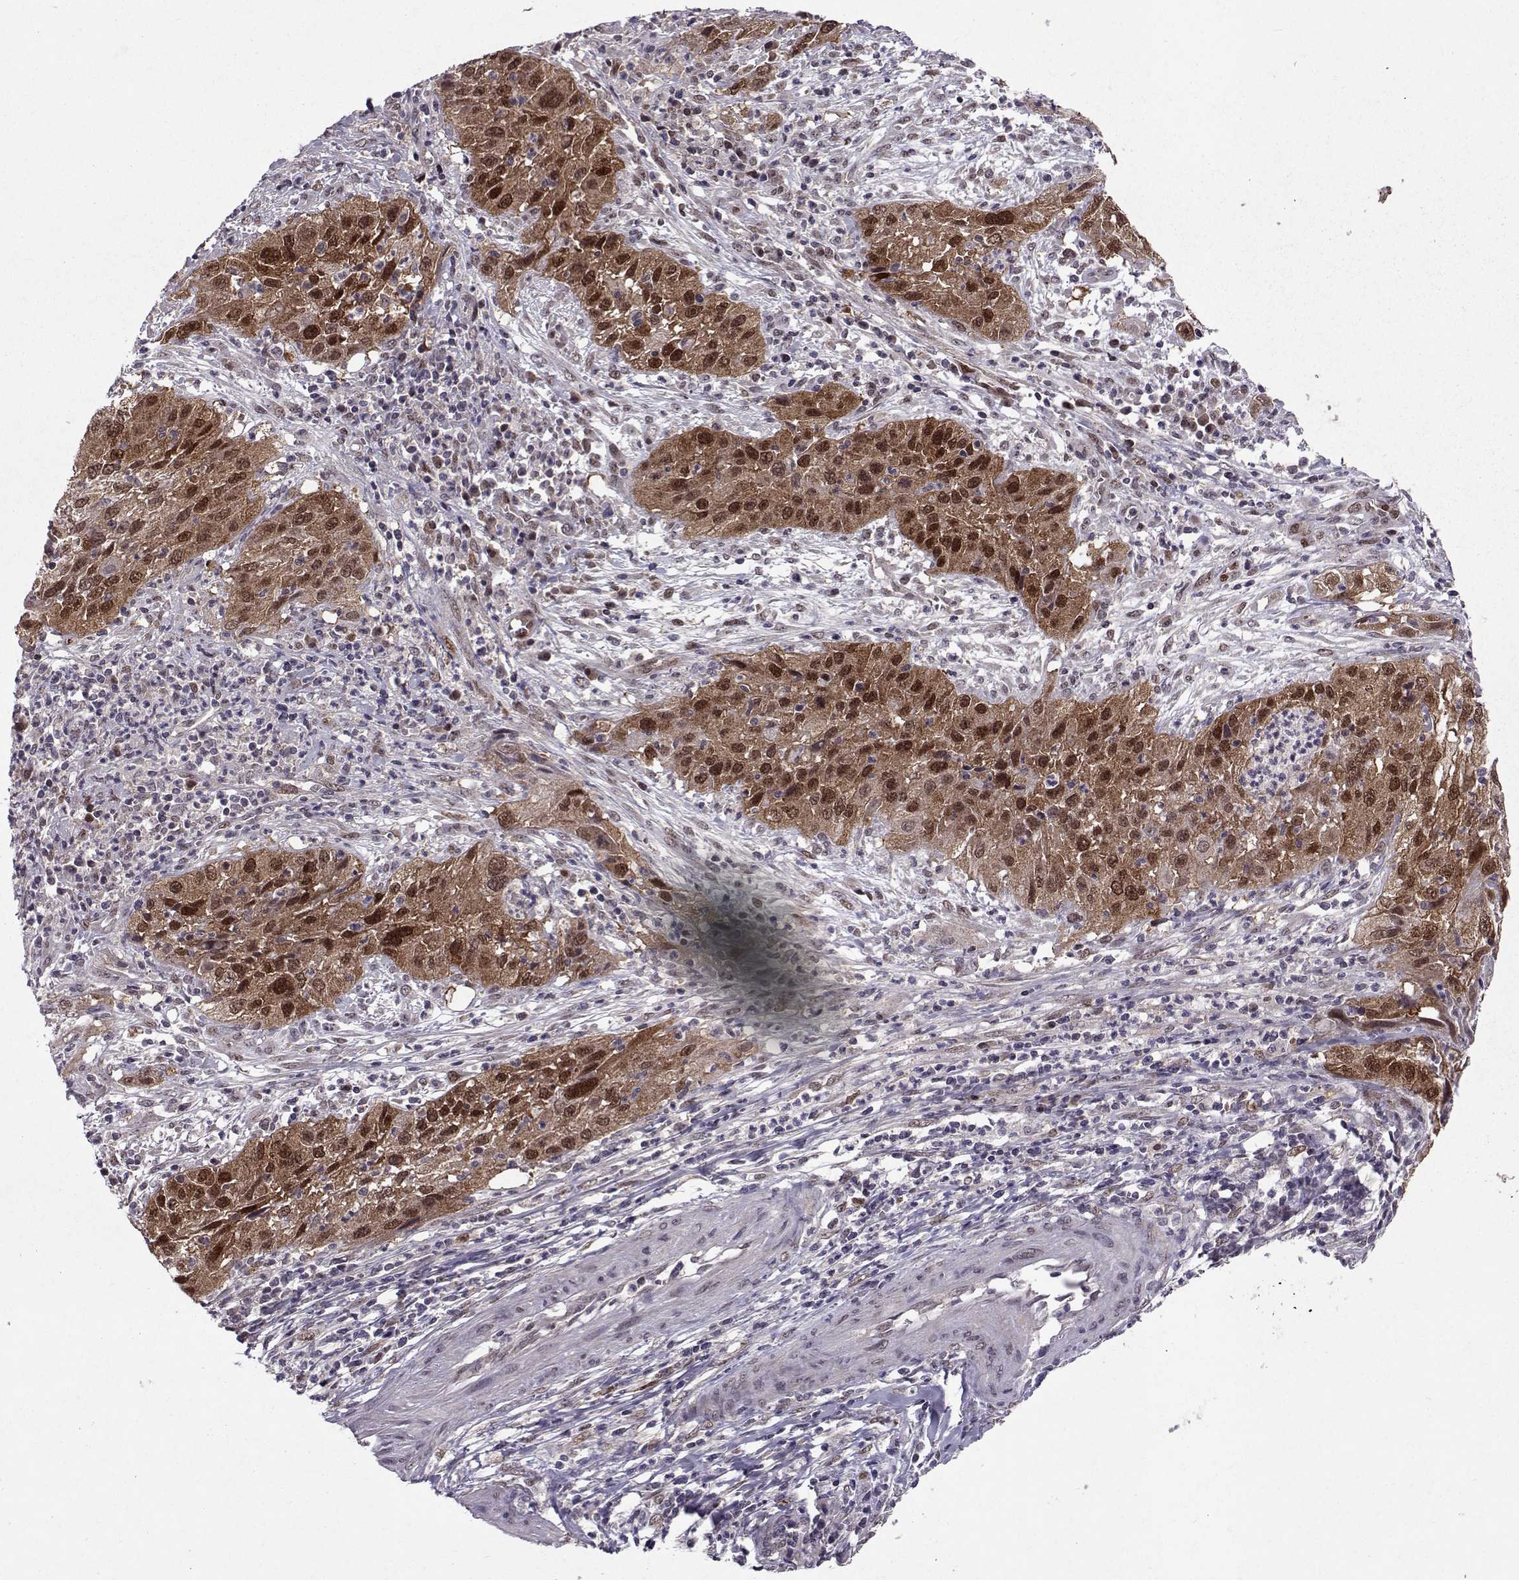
{"staining": {"intensity": "strong", "quantity": "25%-75%", "location": "cytoplasmic/membranous,nuclear"}, "tissue": "cervical cancer", "cell_type": "Tumor cells", "image_type": "cancer", "snomed": [{"axis": "morphology", "description": "Squamous cell carcinoma, NOS"}, {"axis": "topography", "description": "Cervix"}], "caption": "Approximately 25%-75% of tumor cells in cervical squamous cell carcinoma display strong cytoplasmic/membranous and nuclear protein staining as visualized by brown immunohistochemical staining.", "gene": "CDK4", "patient": {"sex": "female", "age": 32}}